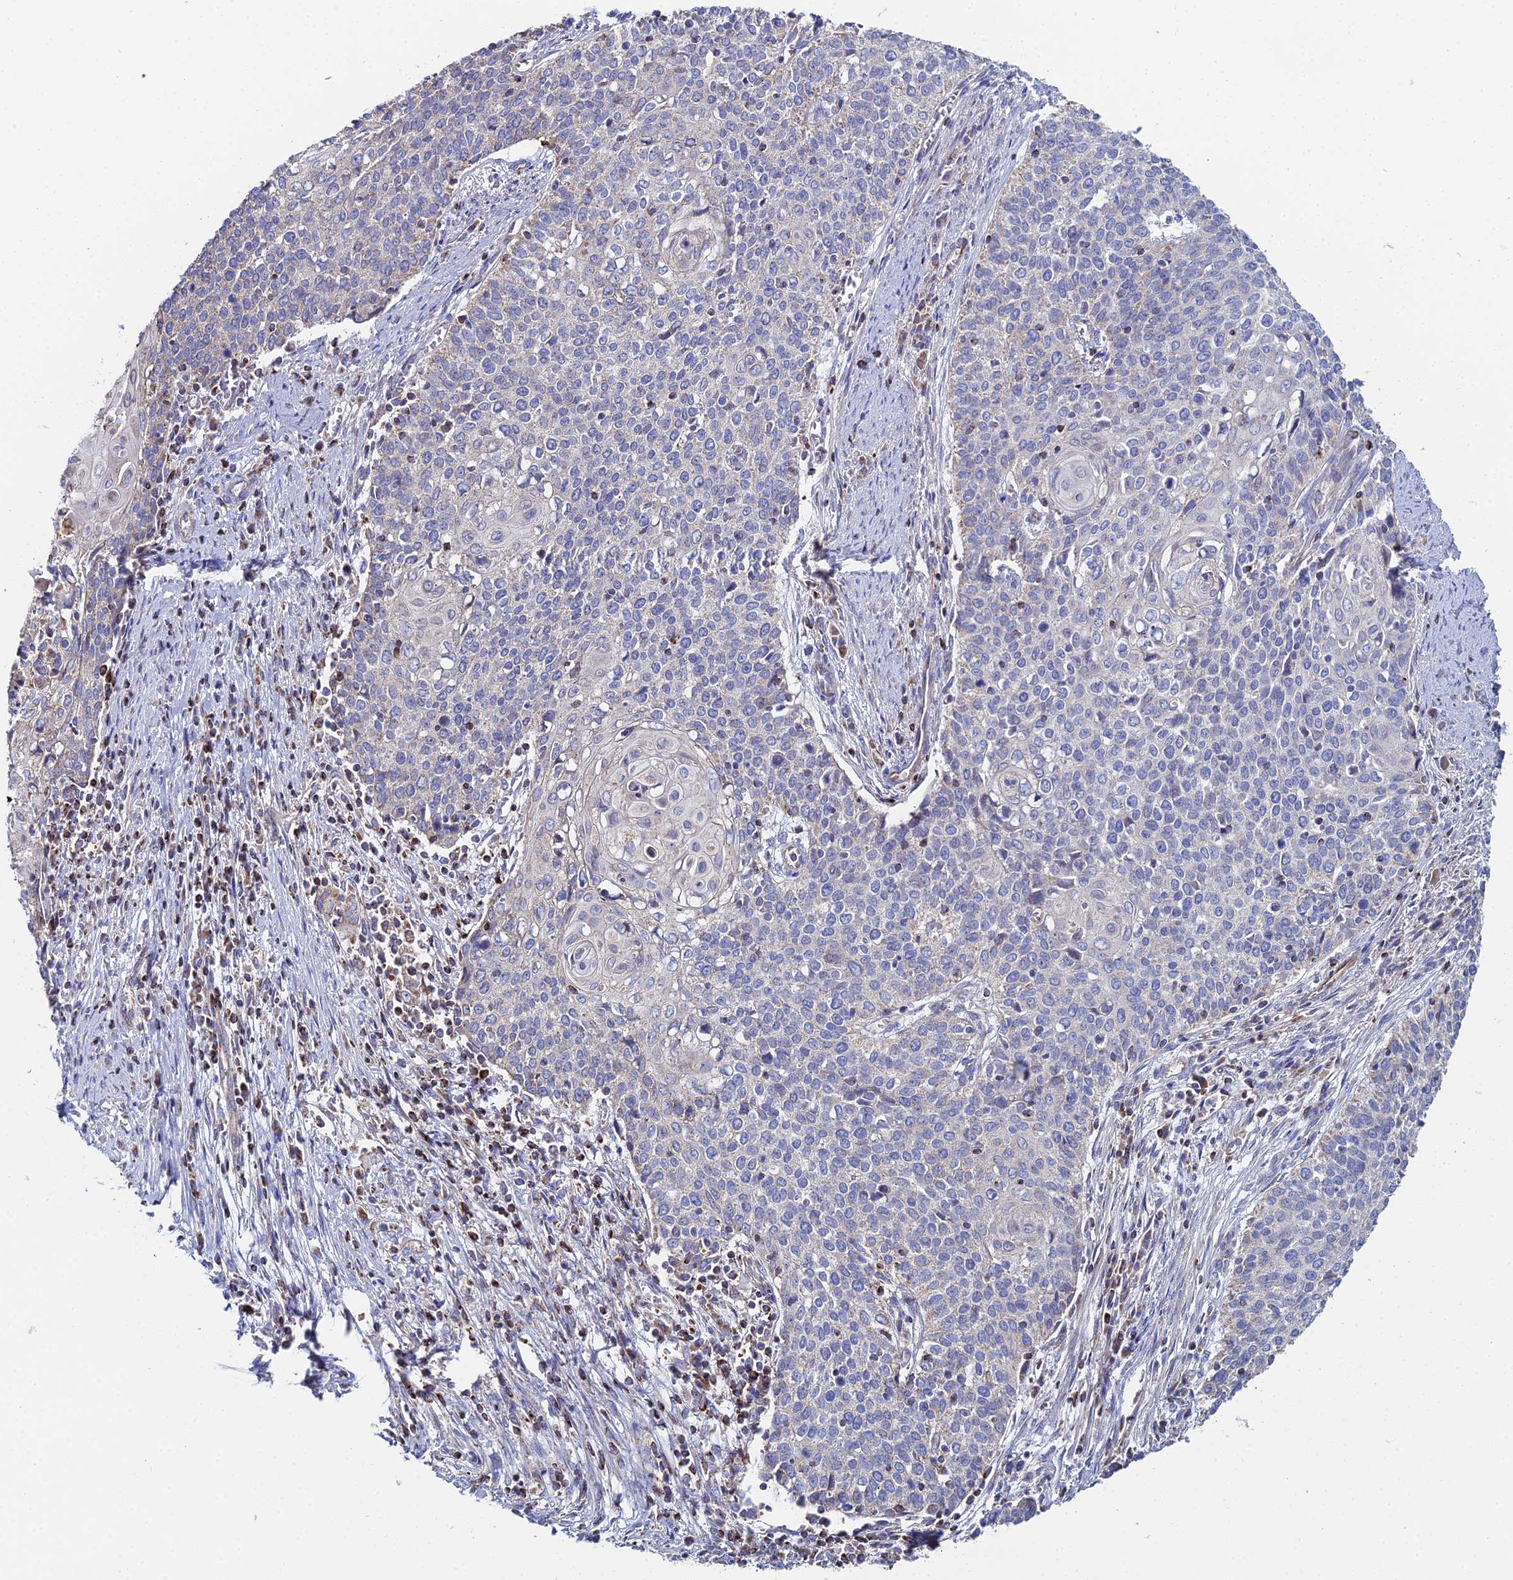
{"staining": {"intensity": "negative", "quantity": "none", "location": "none"}, "tissue": "cervical cancer", "cell_type": "Tumor cells", "image_type": "cancer", "snomed": [{"axis": "morphology", "description": "Squamous cell carcinoma, NOS"}, {"axis": "topography", "description": "Cervix"}], "caption": "Immunohistochemical staining of cervical squamous cell carcinoma displays no significant staining in tumor cells.", "gene": "SPOCK2", "patient": {"sex": "female", "age": 39}}